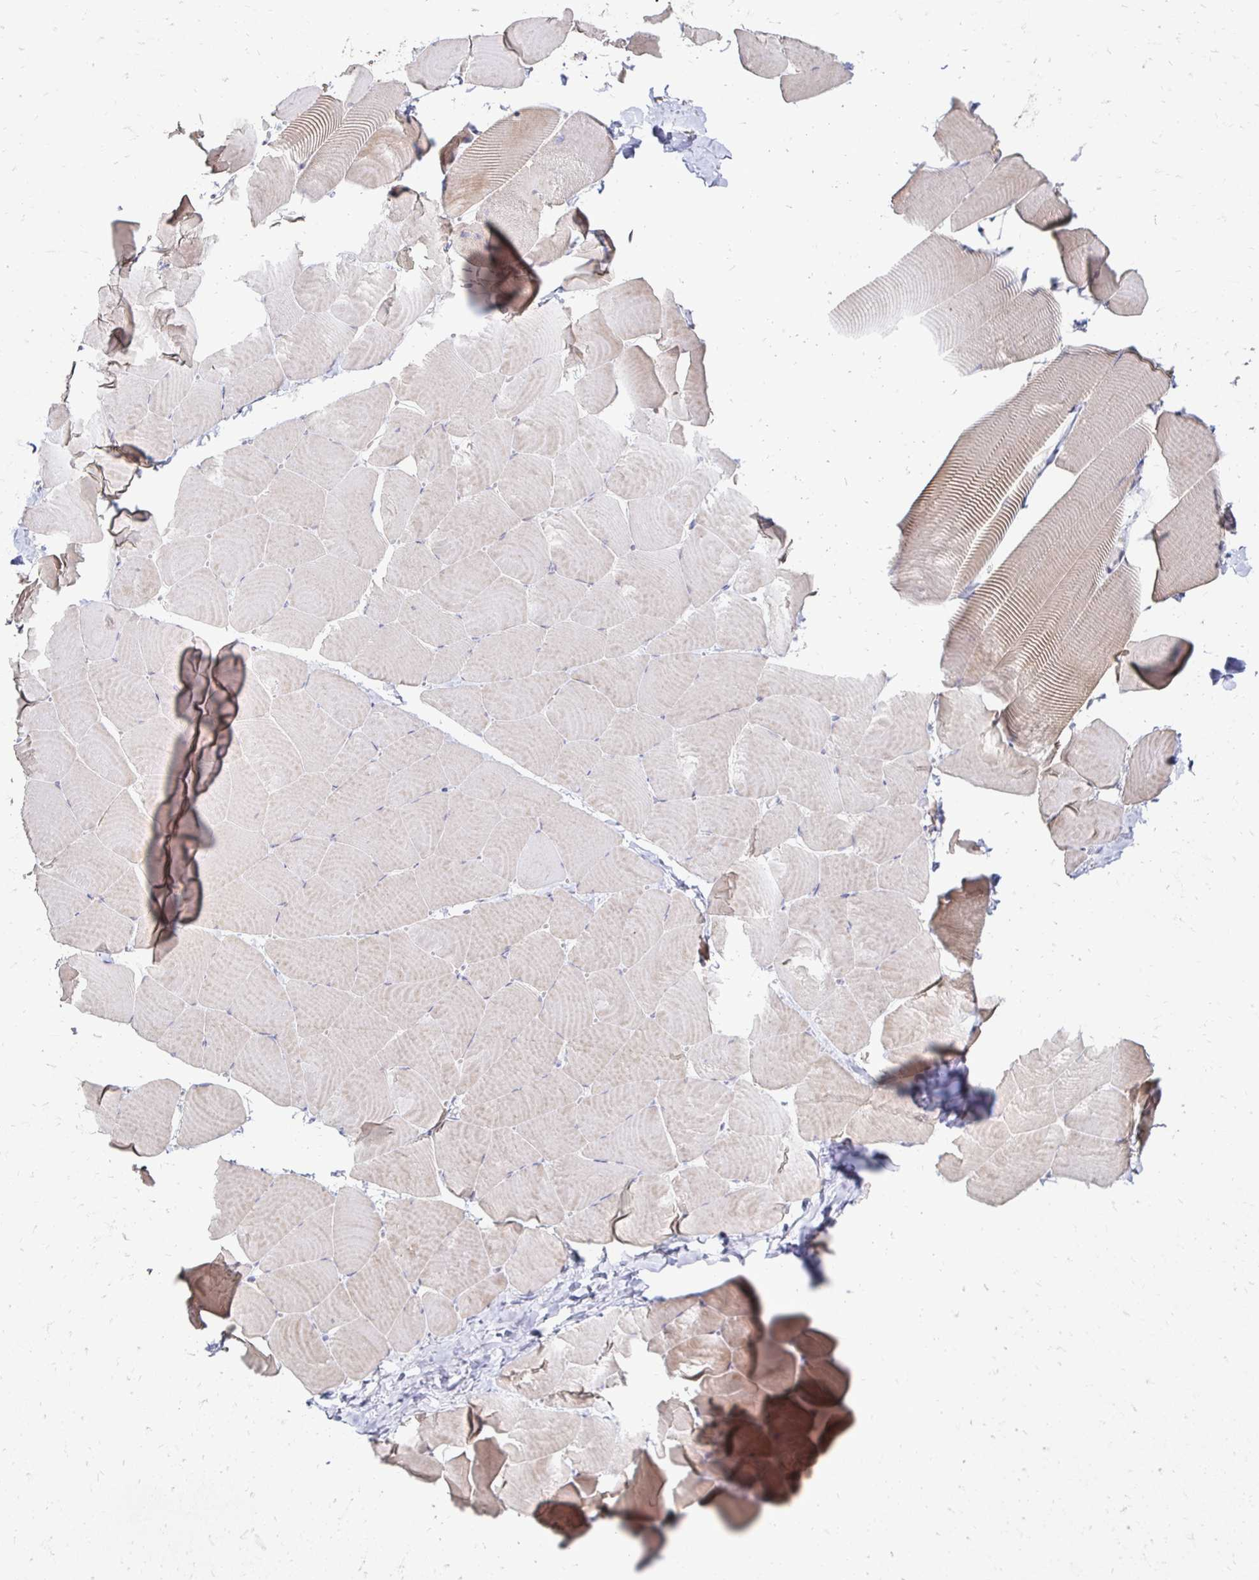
{"staining": {"intensity": "weak", "quantity": "25%-75%", "location": "cytoplasmic/membranous"}, "tissue": "skeletal muscle", "cell_type": "Myocytes", "image_type": "normal", "snomed": [{"axis": "morphology", "description": "Normal tissue, NOS"}, {"axis": "topography", "description": "Skeletal muscle"}], "caption": "A low amount of weak cytoplasmic/membranous positivity is appreciated in about 25%-75% of myocytes in normal skeletal muscle.", "gene": "ZNF727", "patient": {"sex": "male", "age": 25}}